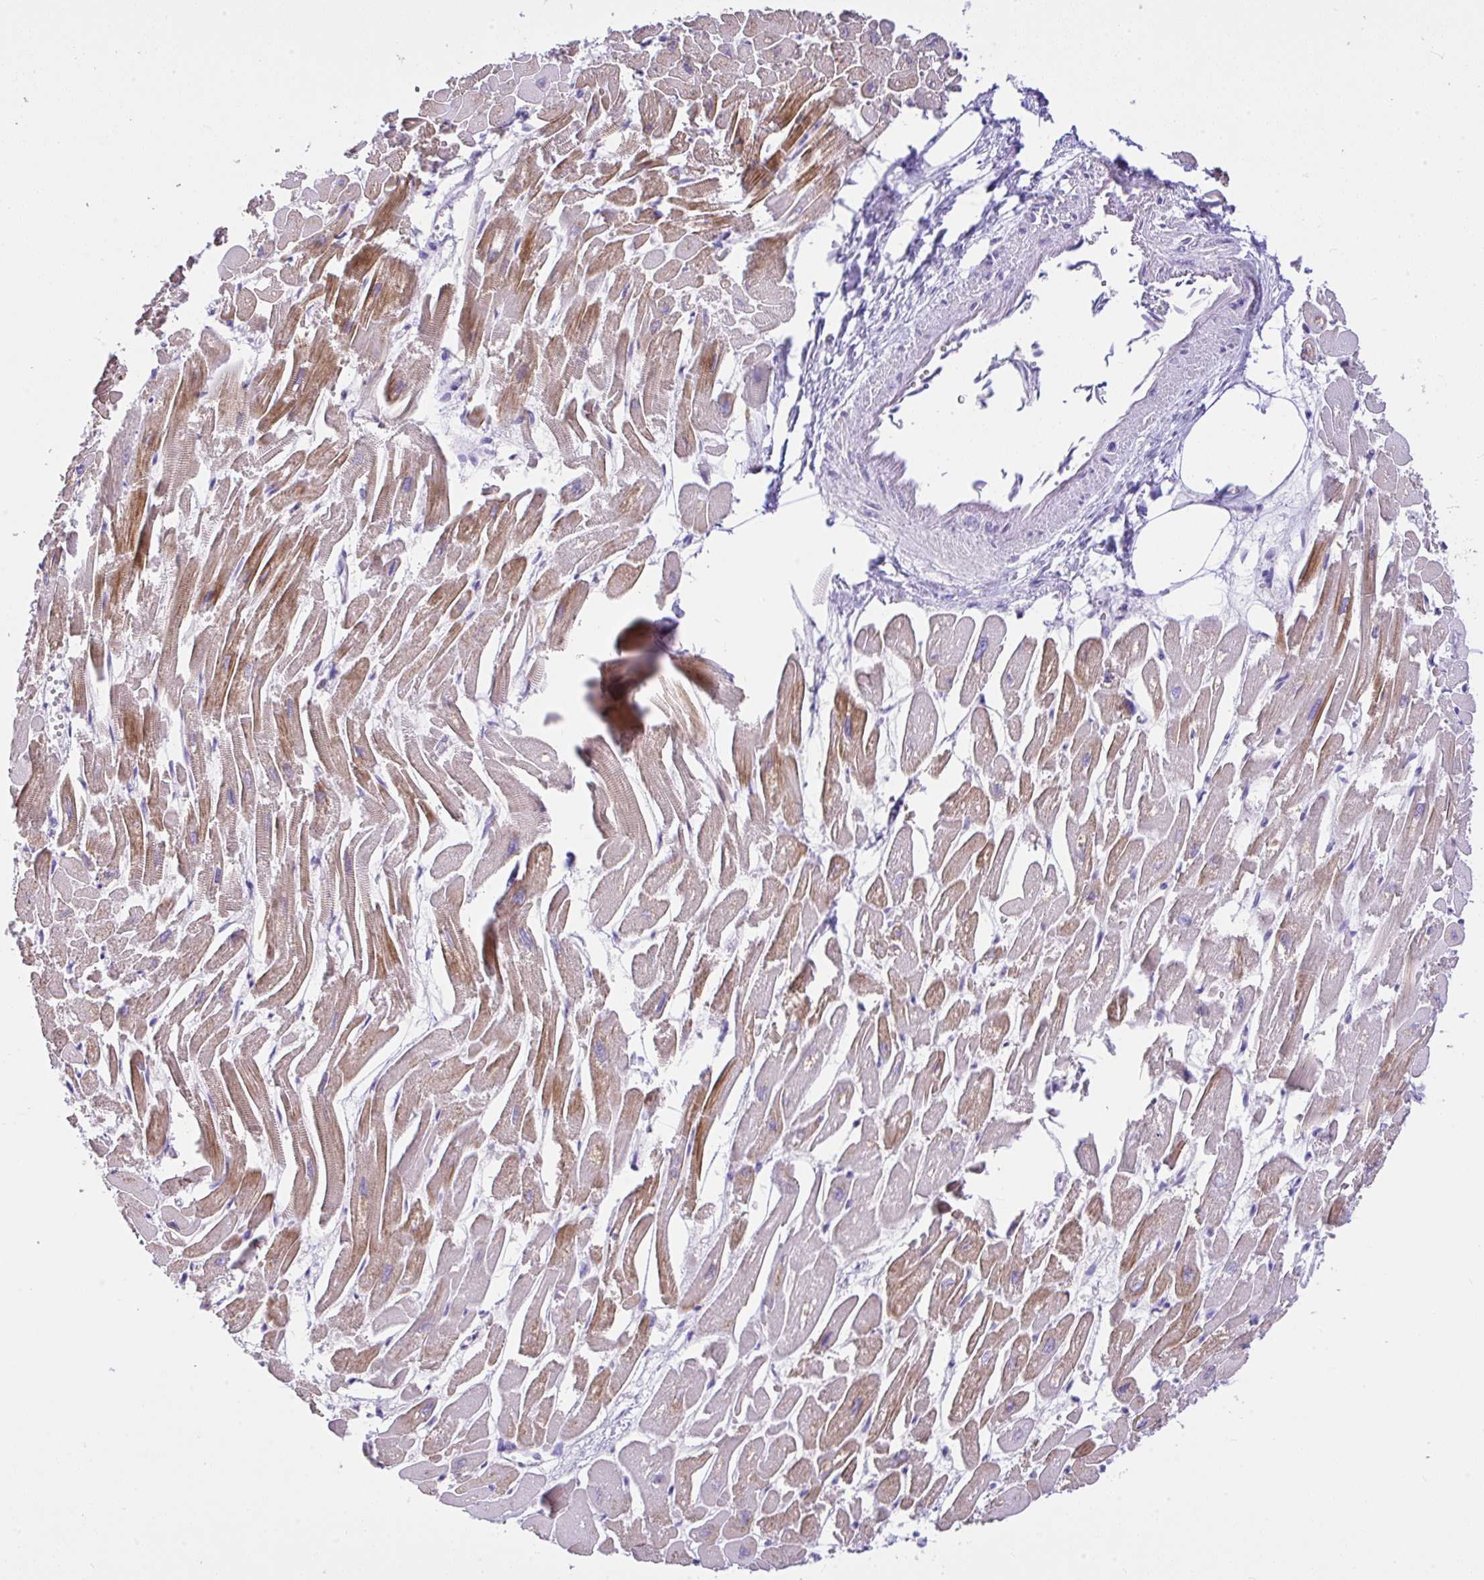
{"staining": {"intensity": "moderate", "quantity": "25%-75%", "location": "cytoplasmic/membranous"}, "tissue": "heart muscle", "cell_type": "Cardiomyocytes", "image_type": "normal", "snomed": [{"axis": "morphology", "description": "Normal tissue, NOS"}, {"axis": "topography", "description": "Heart"}], "caption": "Immunohistochemistry of unremarkable human heart muscle demonstrates medium levels of moderate cytoplasmic/membranous staining in about 25%-75% of cardiomyocytes.", "gene": "CTU1", "patient": {"sex": "male", "age": 54}}